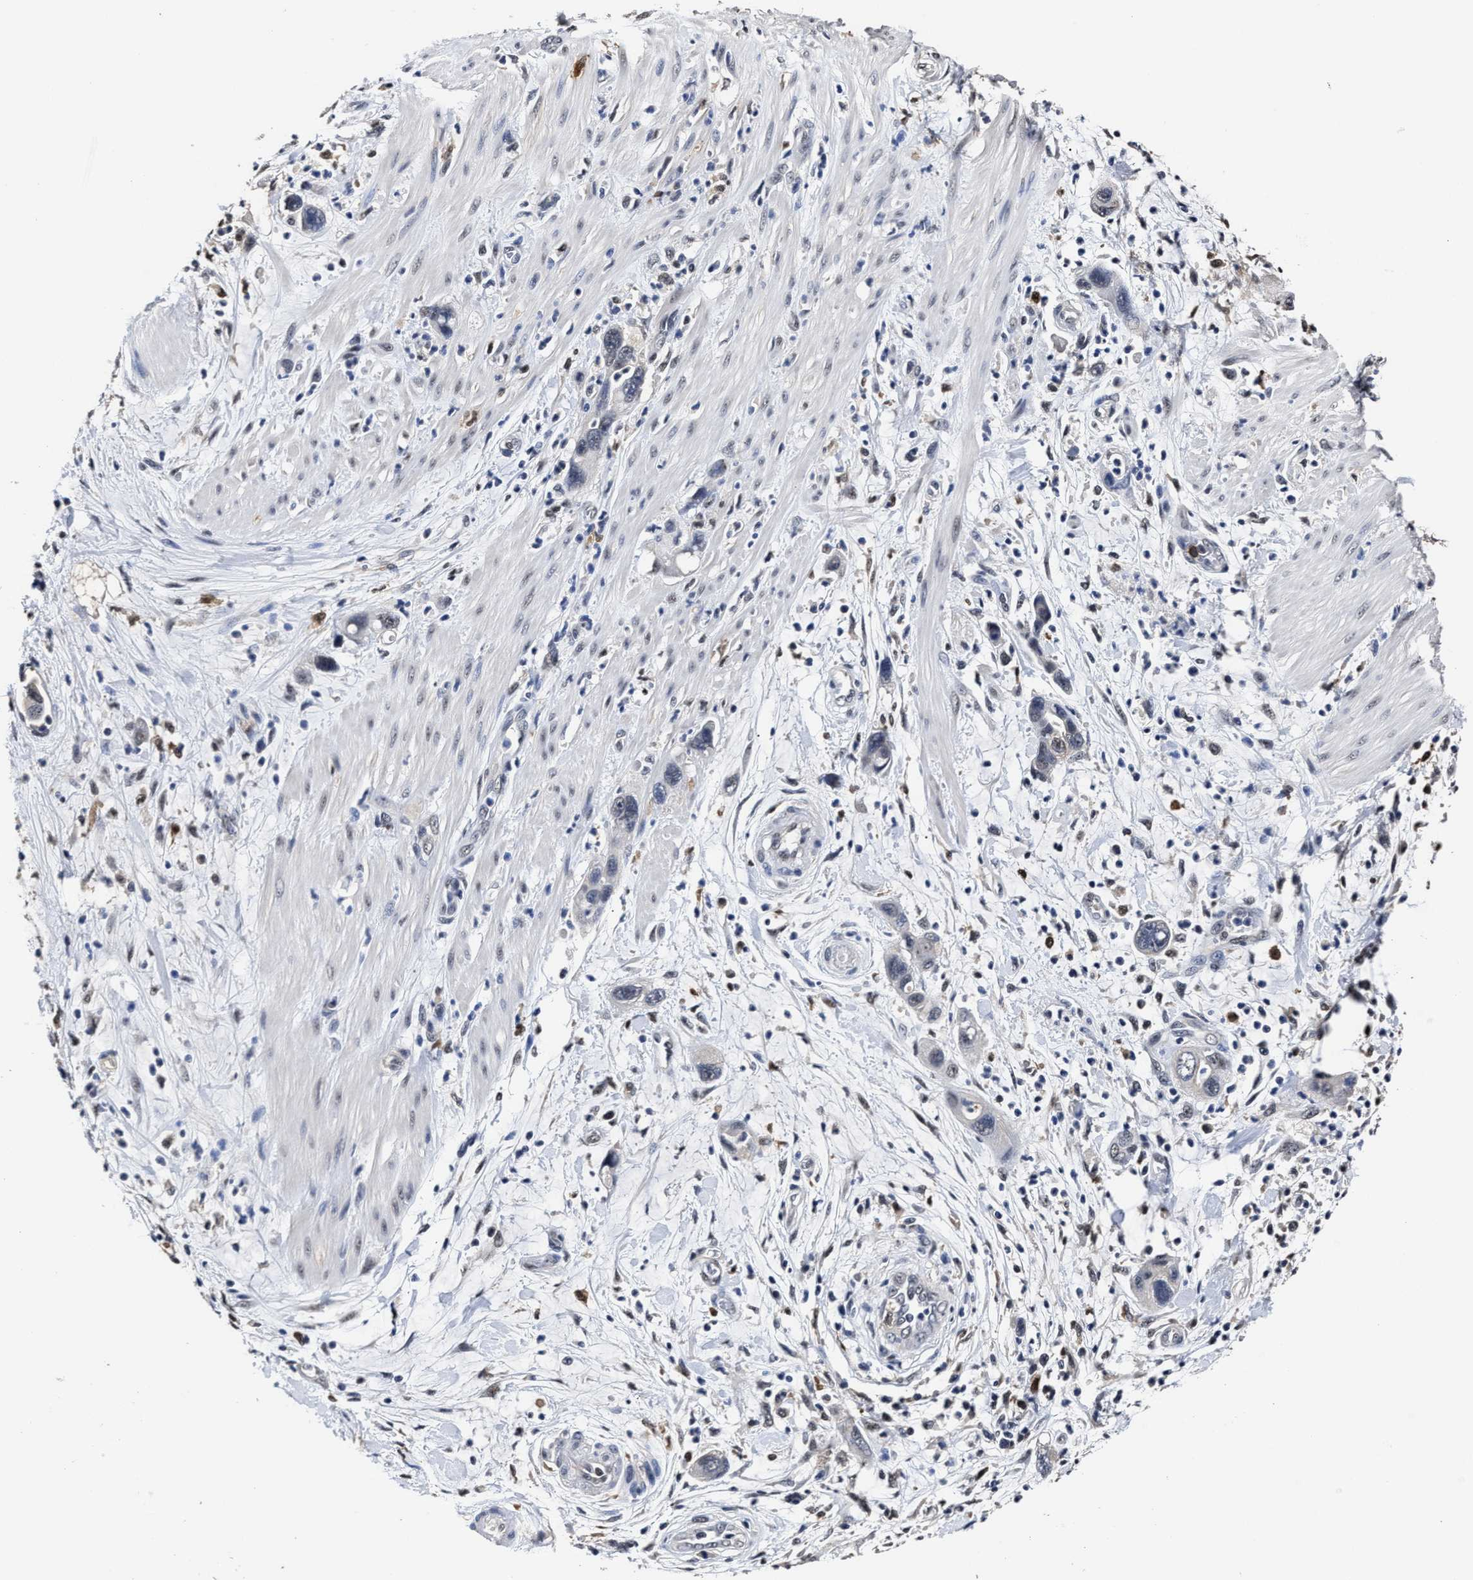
{"staining": {"intensity": "negative", "quantity": "none", "location": "none"}, "tissue": "pancreatic cancer", "cell_type": "Tumor cells", "image_type": "cancer", "snomed": [{"axis": "morphology", "description": "Adenocarcinoma, NOS"}, {"axis": "topography", "description": "Pancreas"}], "caption": "Immunohistochemistry (IHC) image of neoplastic tissue: human adenocarcinoma (pancreatic) stained with DAB displays no significant protein staining in tumor cells.", "gene": "PRPF4B", "patient": {"sex": "female", "age": 70}}